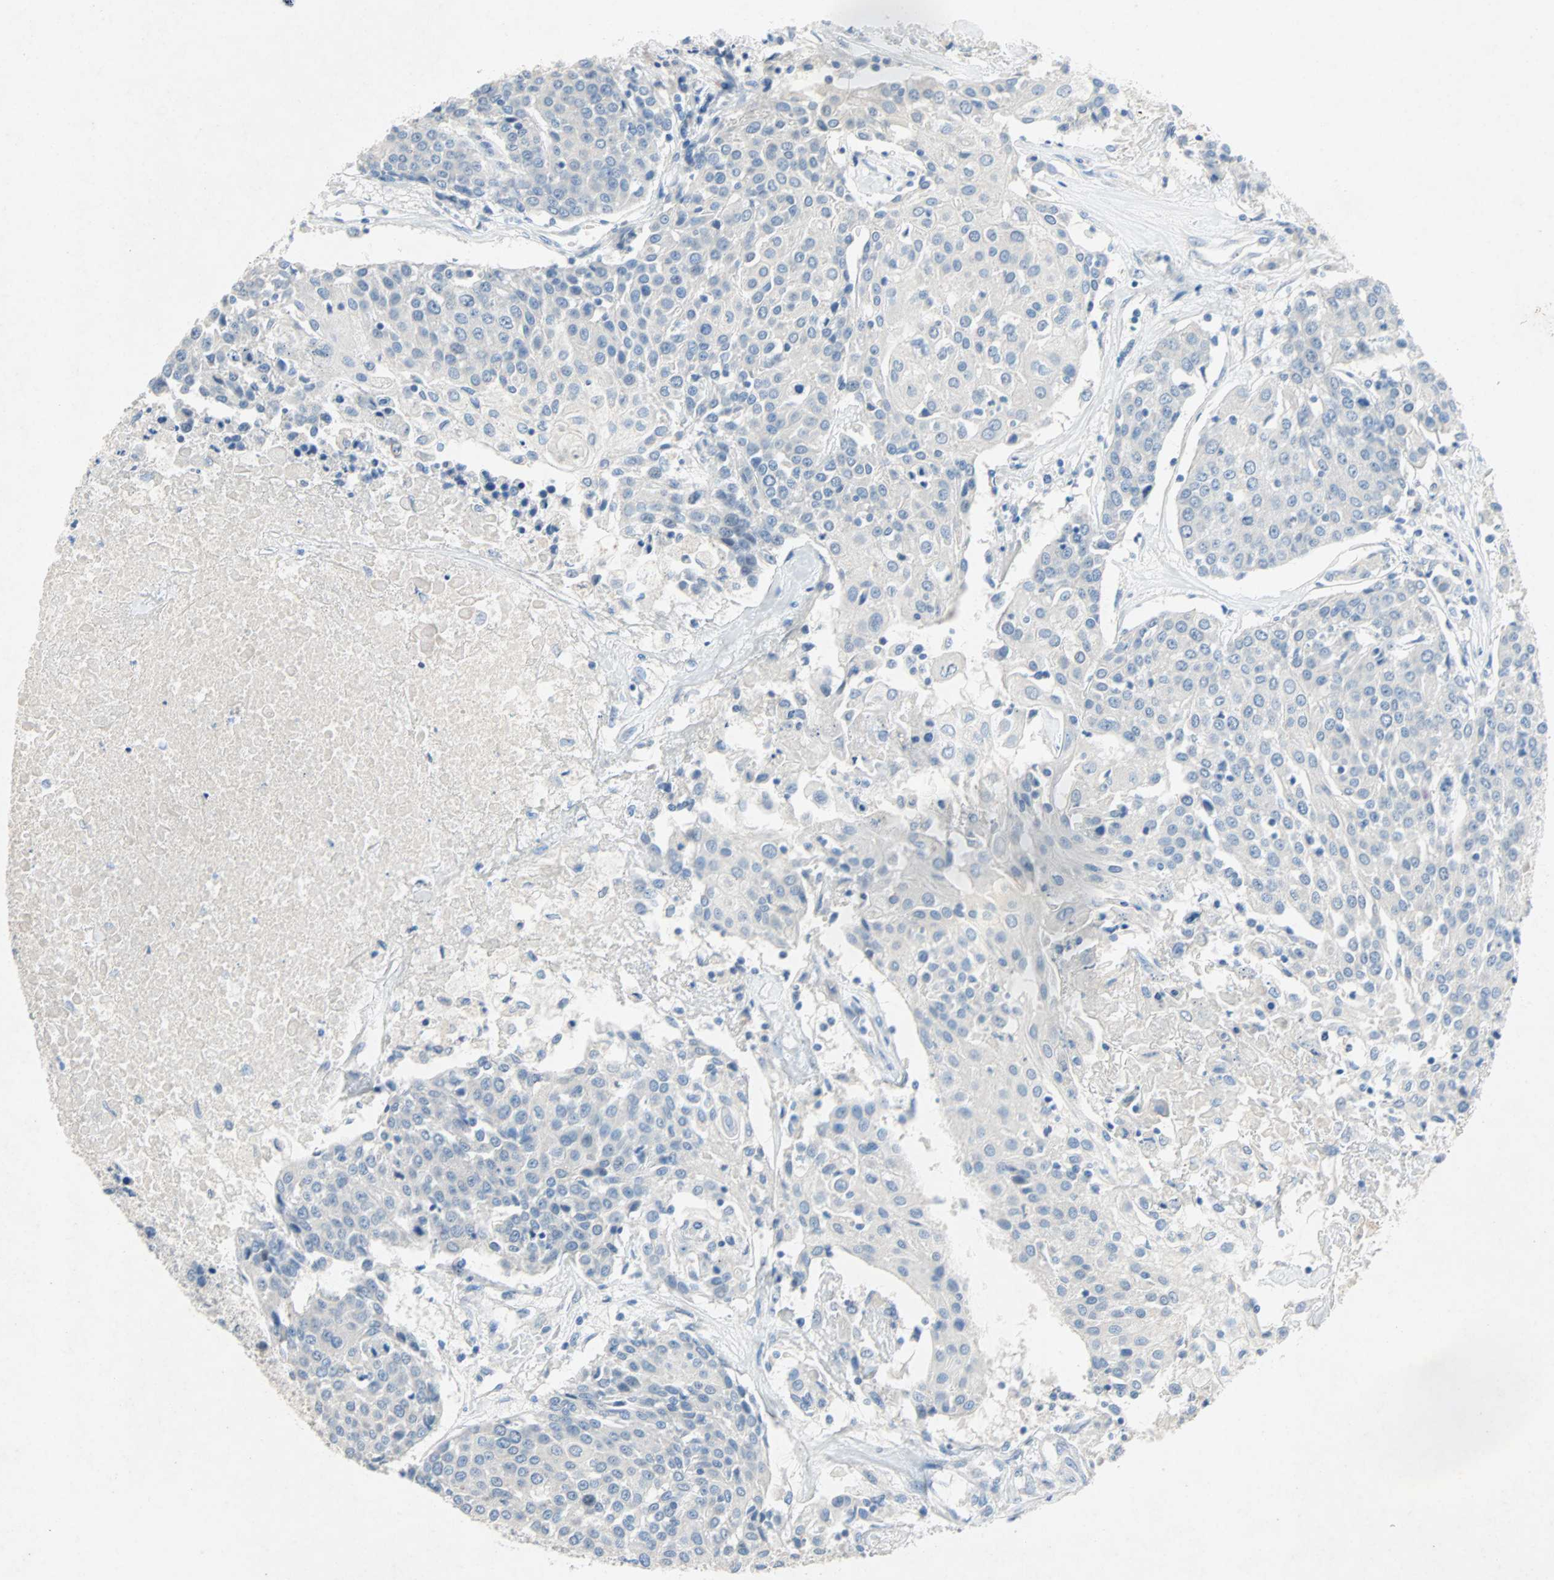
{"staining": {"intensity": "negative", "quantity": "none", "location": "none"}, "tissue": "urothelial cancer", "cell_type": "Tumor cells", "image_type": "cancer", "snomed": [{"axis": "morphology", "description": "Urothelial carcinoma, High grade"}, {"axis": "topography", "description": "Urinary bladder"}], "caption": "Tumor cells are negative for brown protein staining in urothelial cancer.", "gene": "PCDHB2", "patient": {"sex": "female", "age": 85}}